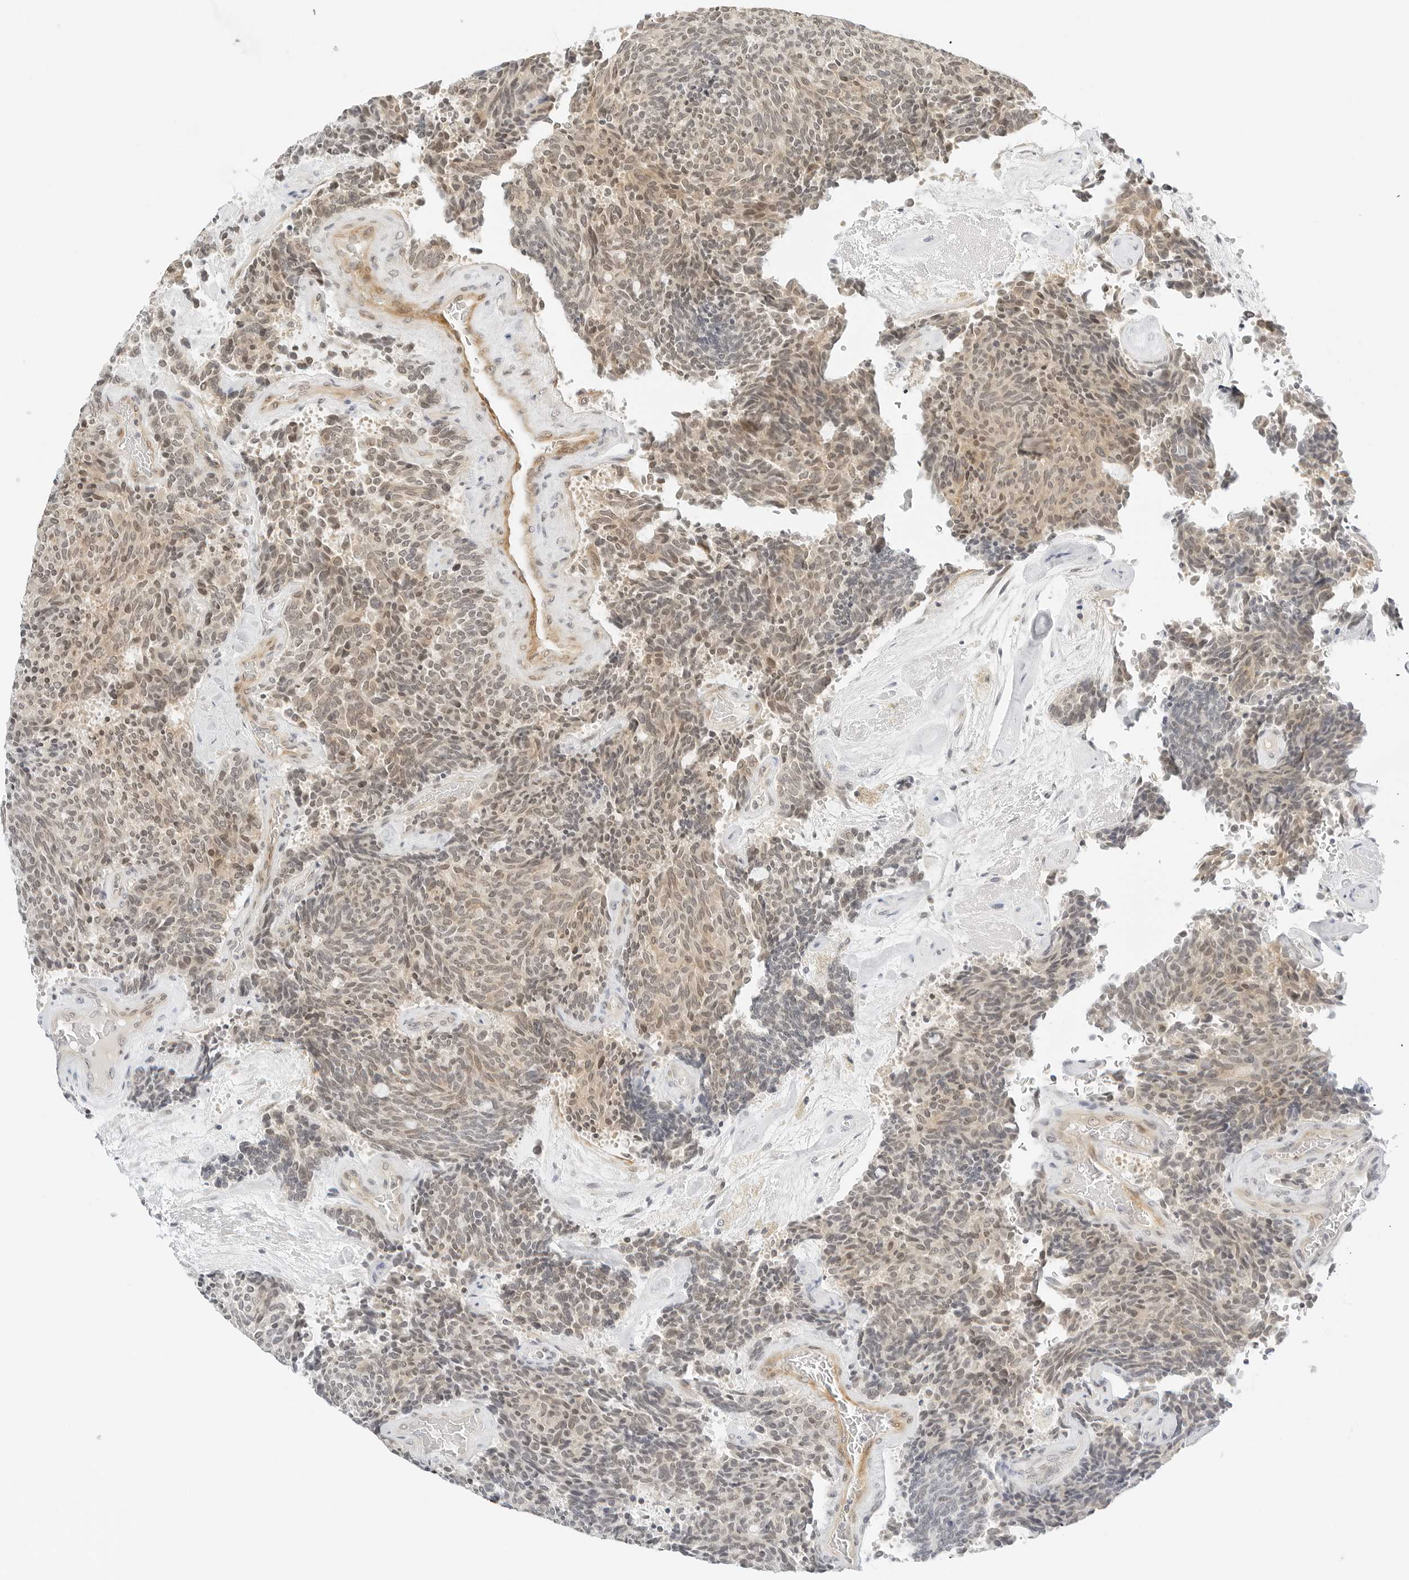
{"staining": {"intensity": "moderate", "quantity": ">75%", "location": "cytoplasmic/membranous,nuclear"}, "tissue": "carcinoid", "cell_type": "Tumor cells", "image_type": "cancer", "snomed": [{"axis": "morphology", "description": "Carcinoid, malignant, NOS"}, {"axis": "topography", "description": "Pancreas"}], "caption": "A brown stain highlights moderate cytoplasmic/membranous and nuclear expression of a protein in carcinoid (malignant) tumor cells.", "gene": "NEO1", "patient": {"sex": "female", "age": 54}}